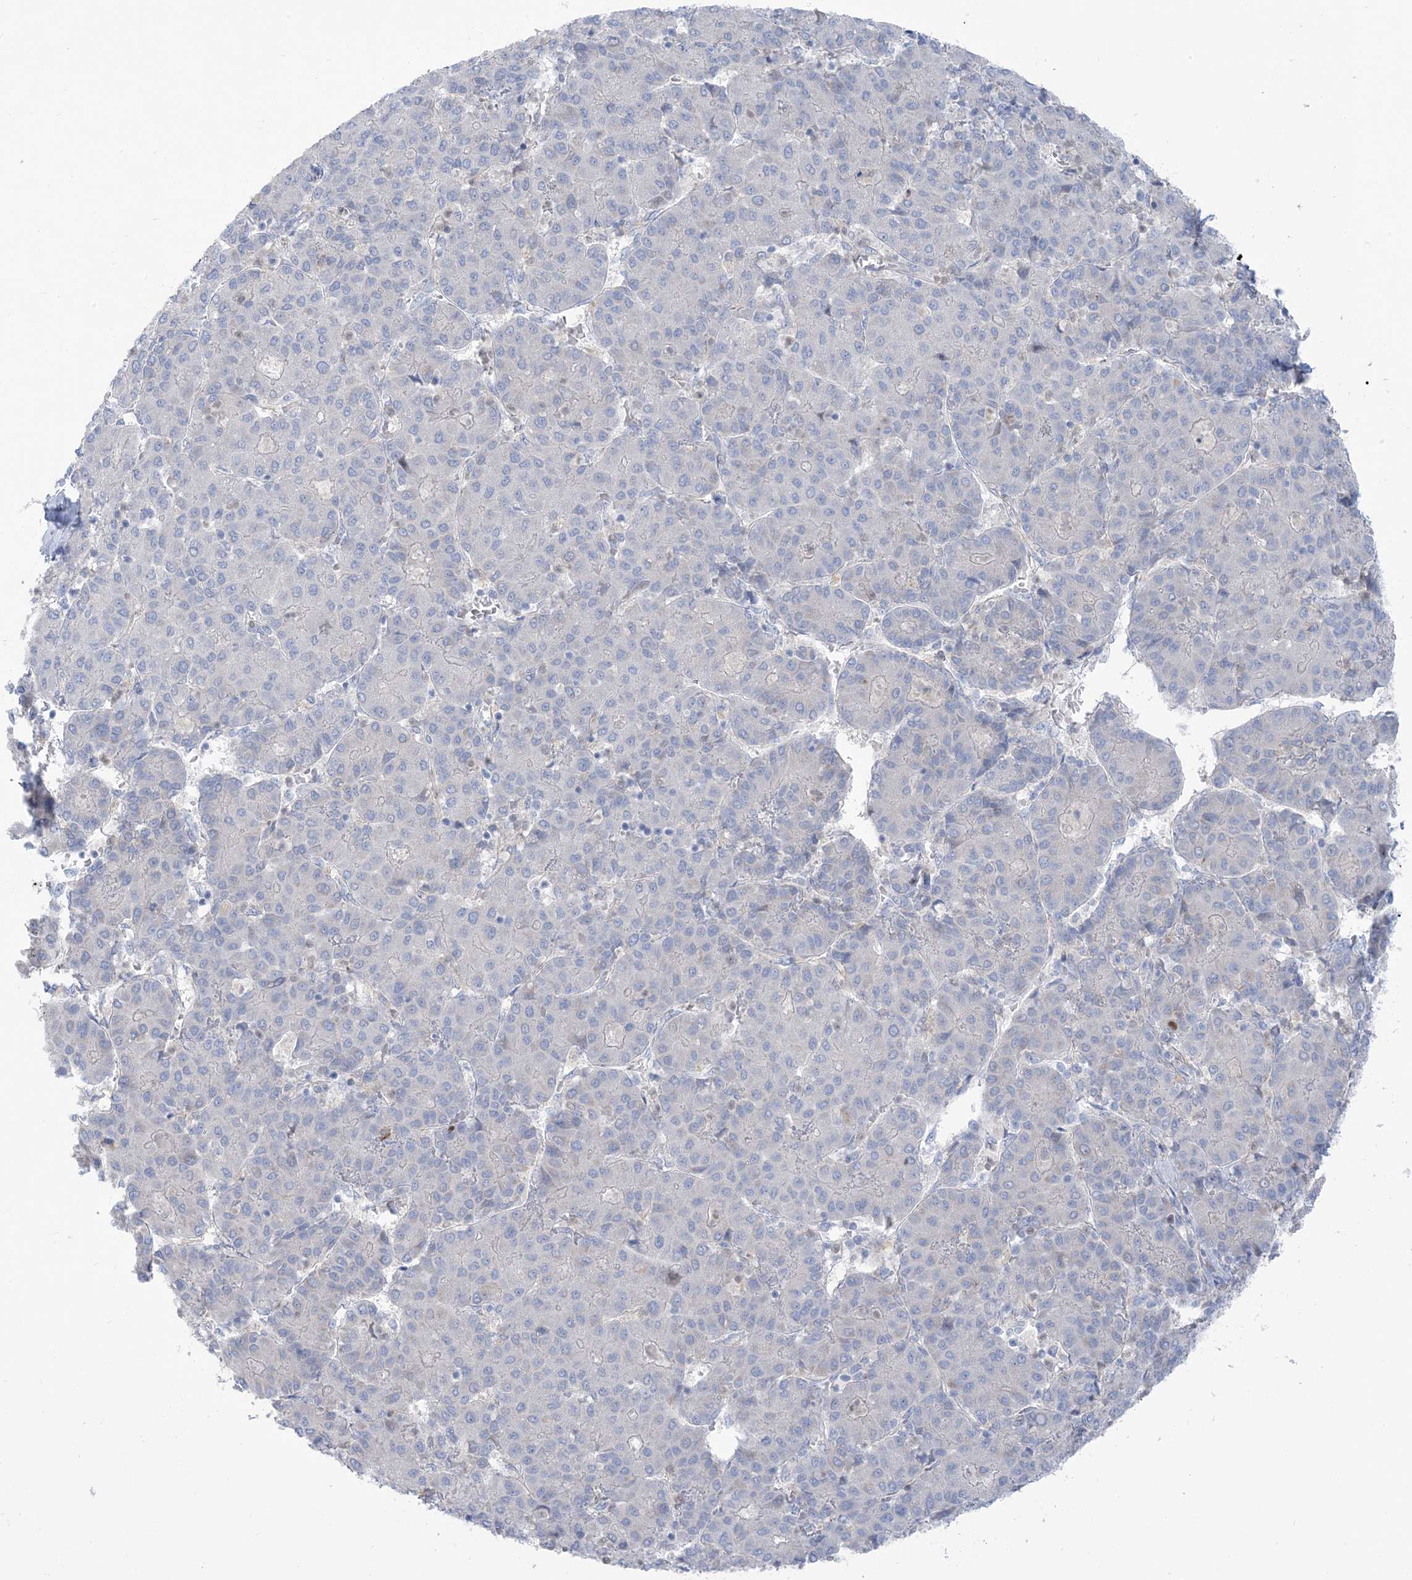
{"staining": {"intensity": "negative", "quantity": "none", "location": "none"}, "tissue": "liver cancer", "cell_type": "Tumor cells", "image_type": "cancer", "snomed": [{"axis": "morphology", "description": "Carcinoma, Hepatocellular, NOS"}, {"axis": "topography", "description": "Liver"}], "caption": "Immunohistochemistry histopathology image of neoplastic tissue: human liver hepatocellular carcinoma stained with DAB displays no significant protein staining in tumor cells. (Immunohistochemistry, brightfield microscopy, high magnification).", "gene": "MTHFD2L", "patient": {"sex": "male", "age": 65}}